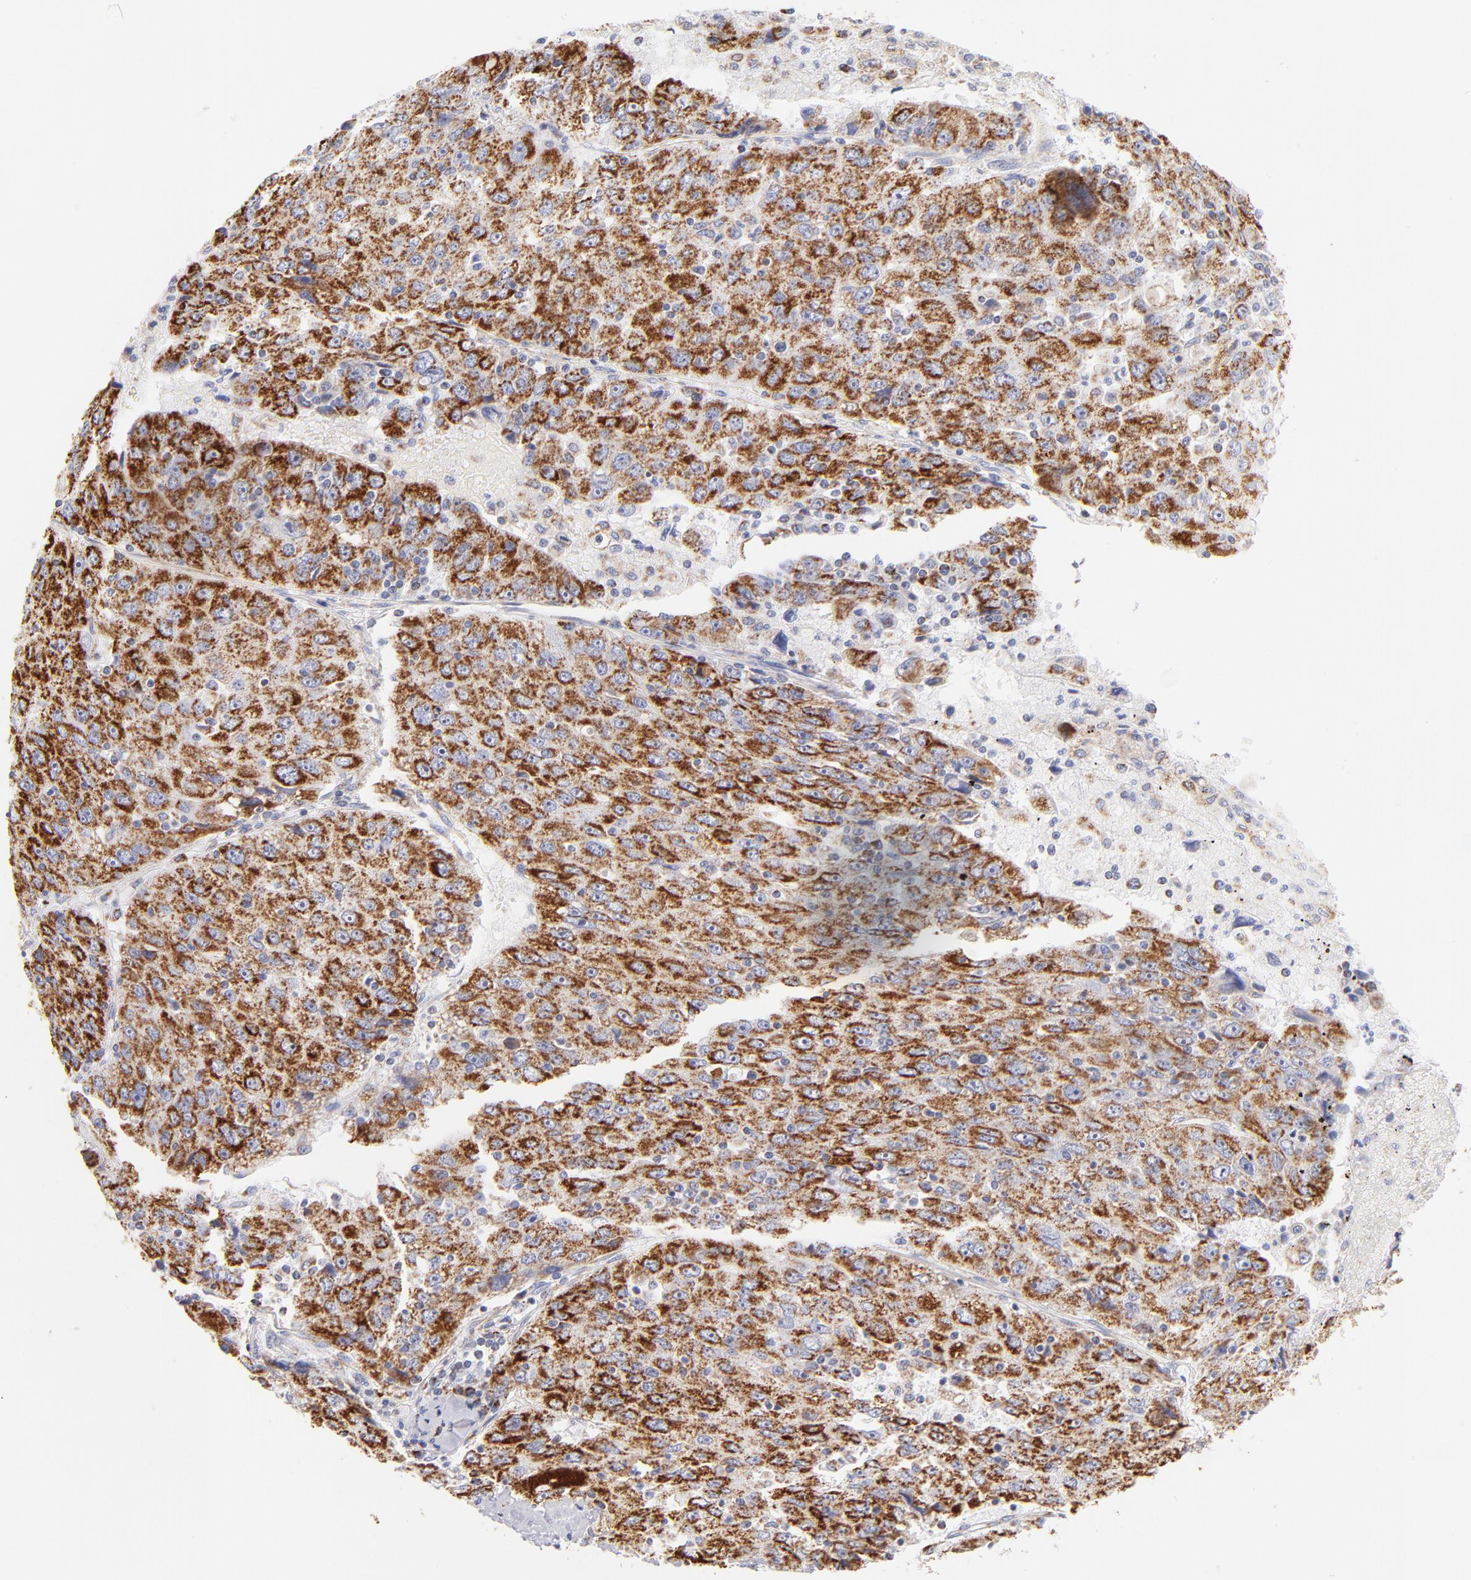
{"staining": {"intensity": "strong", "quantity": ">75%", "location": "cytoplasmic/membranous"}, "tissue": "liver cancer", "cell_type": "Tumor cells", "image_type": "cancer", "snomed": [{"axis": "morphology", "description": "Carcinoma, Hepatocellular, NOS"}, {"axis": "topography", "description": "Liver"}], "caption": "Protein expression analysis of liver cancer (hepatocellular carcinoma) displays strong cytoplasmic/membranous positivity in approximately >75% of tumor cells.", "gene": "AIFM1", "patient": {"sex": "male", "age": 49}}